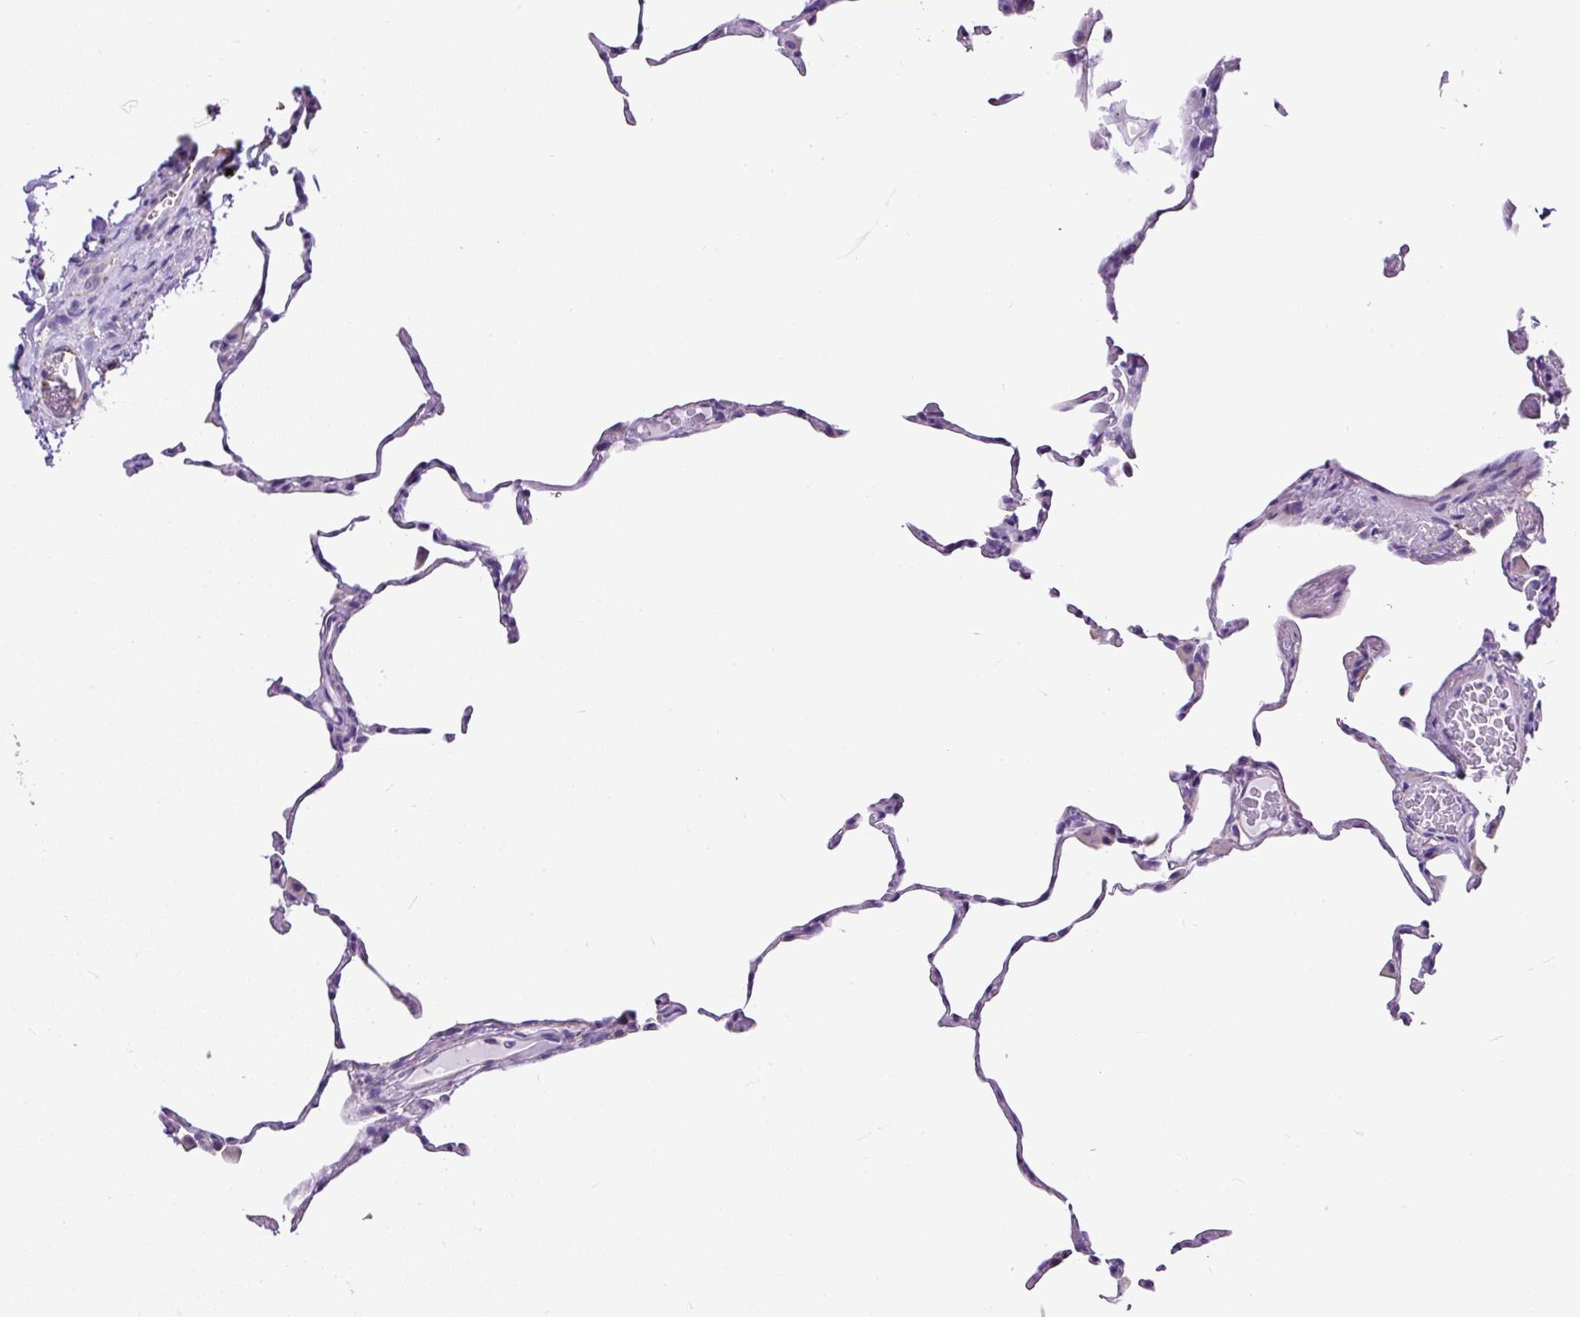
{"staining": {"intensity": "negative", "quantity": "none", "location": "none"}, "tissue": "lung", "cell_type": "Alveolar cells", "image_type": "normal", "snomed": [{"axis": "morphology", "description": "Normal tissue, NOS"}, {"axis": "topography", "description": "Lung"}], "caption": "Lung was stained to show a protein in brown. There is no significant positivity in alveolar cells. (DAB immunohistochemistry (IHC) with hematoxylin counter stain).", "gene": "PDIA2", "patient": {"sex": "female", "age": 57}}